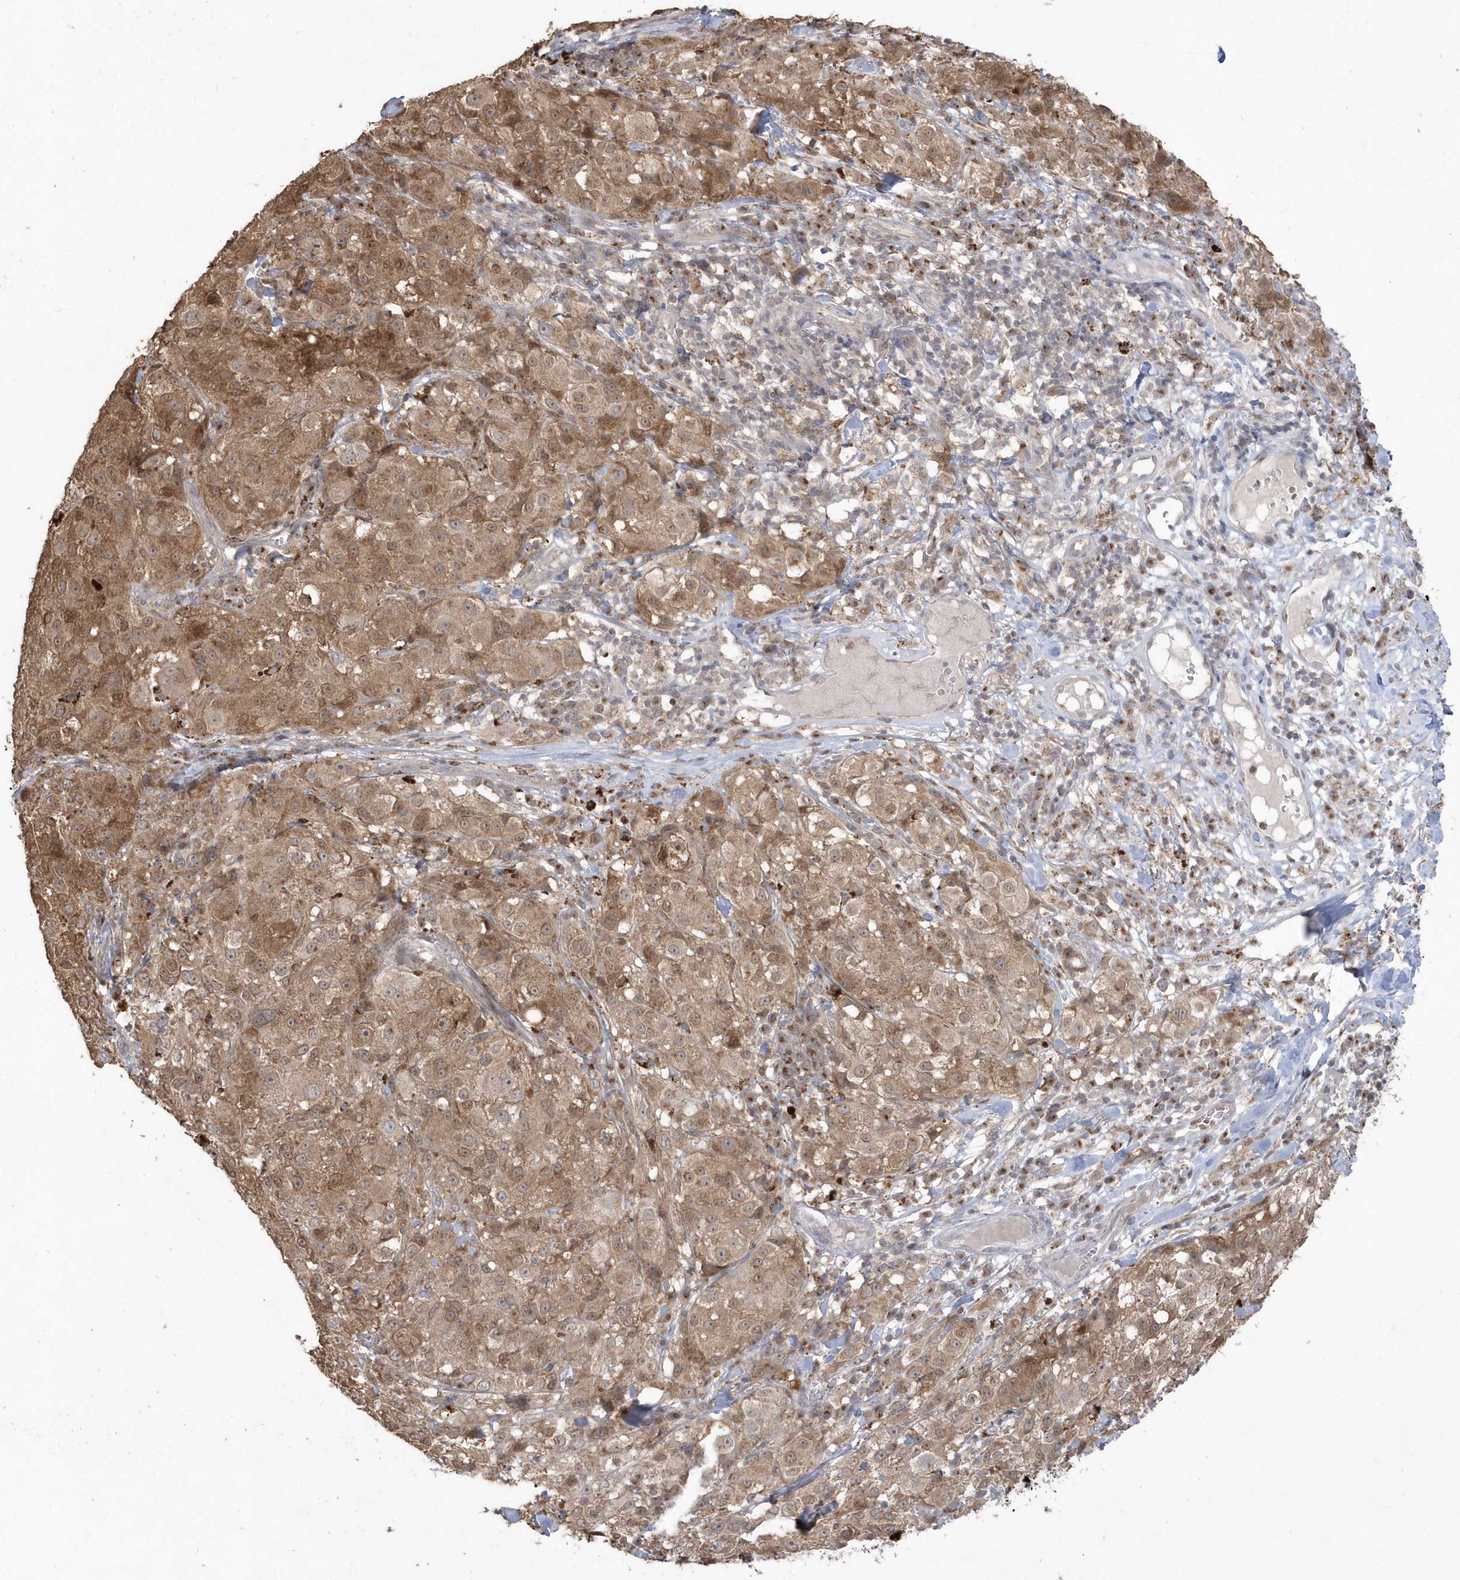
{"staining": {"intensity": "moderate", "quantity": ">75%", "location": "cytoplasmic/membranous"}, "tissue": "melanoma", "cell_type": "Tumor cells", "image_type": "cancer", "snomed": [{"axis": "morphology", "description": "Necrosis, NOS"}, {"axis": "morphology", "description": "Malignant melanoma, NOS"}, {"axis": "topography", "description": "Skin"}], "caption": "Protein staining reveals moderate cytoplasmic/membranous staining in approximately >75% of tumor cells in melanoma. Nuclei are stained in blue.", "gene": "GEMIN6", "patient": {"sex": "female", "age": 87}}